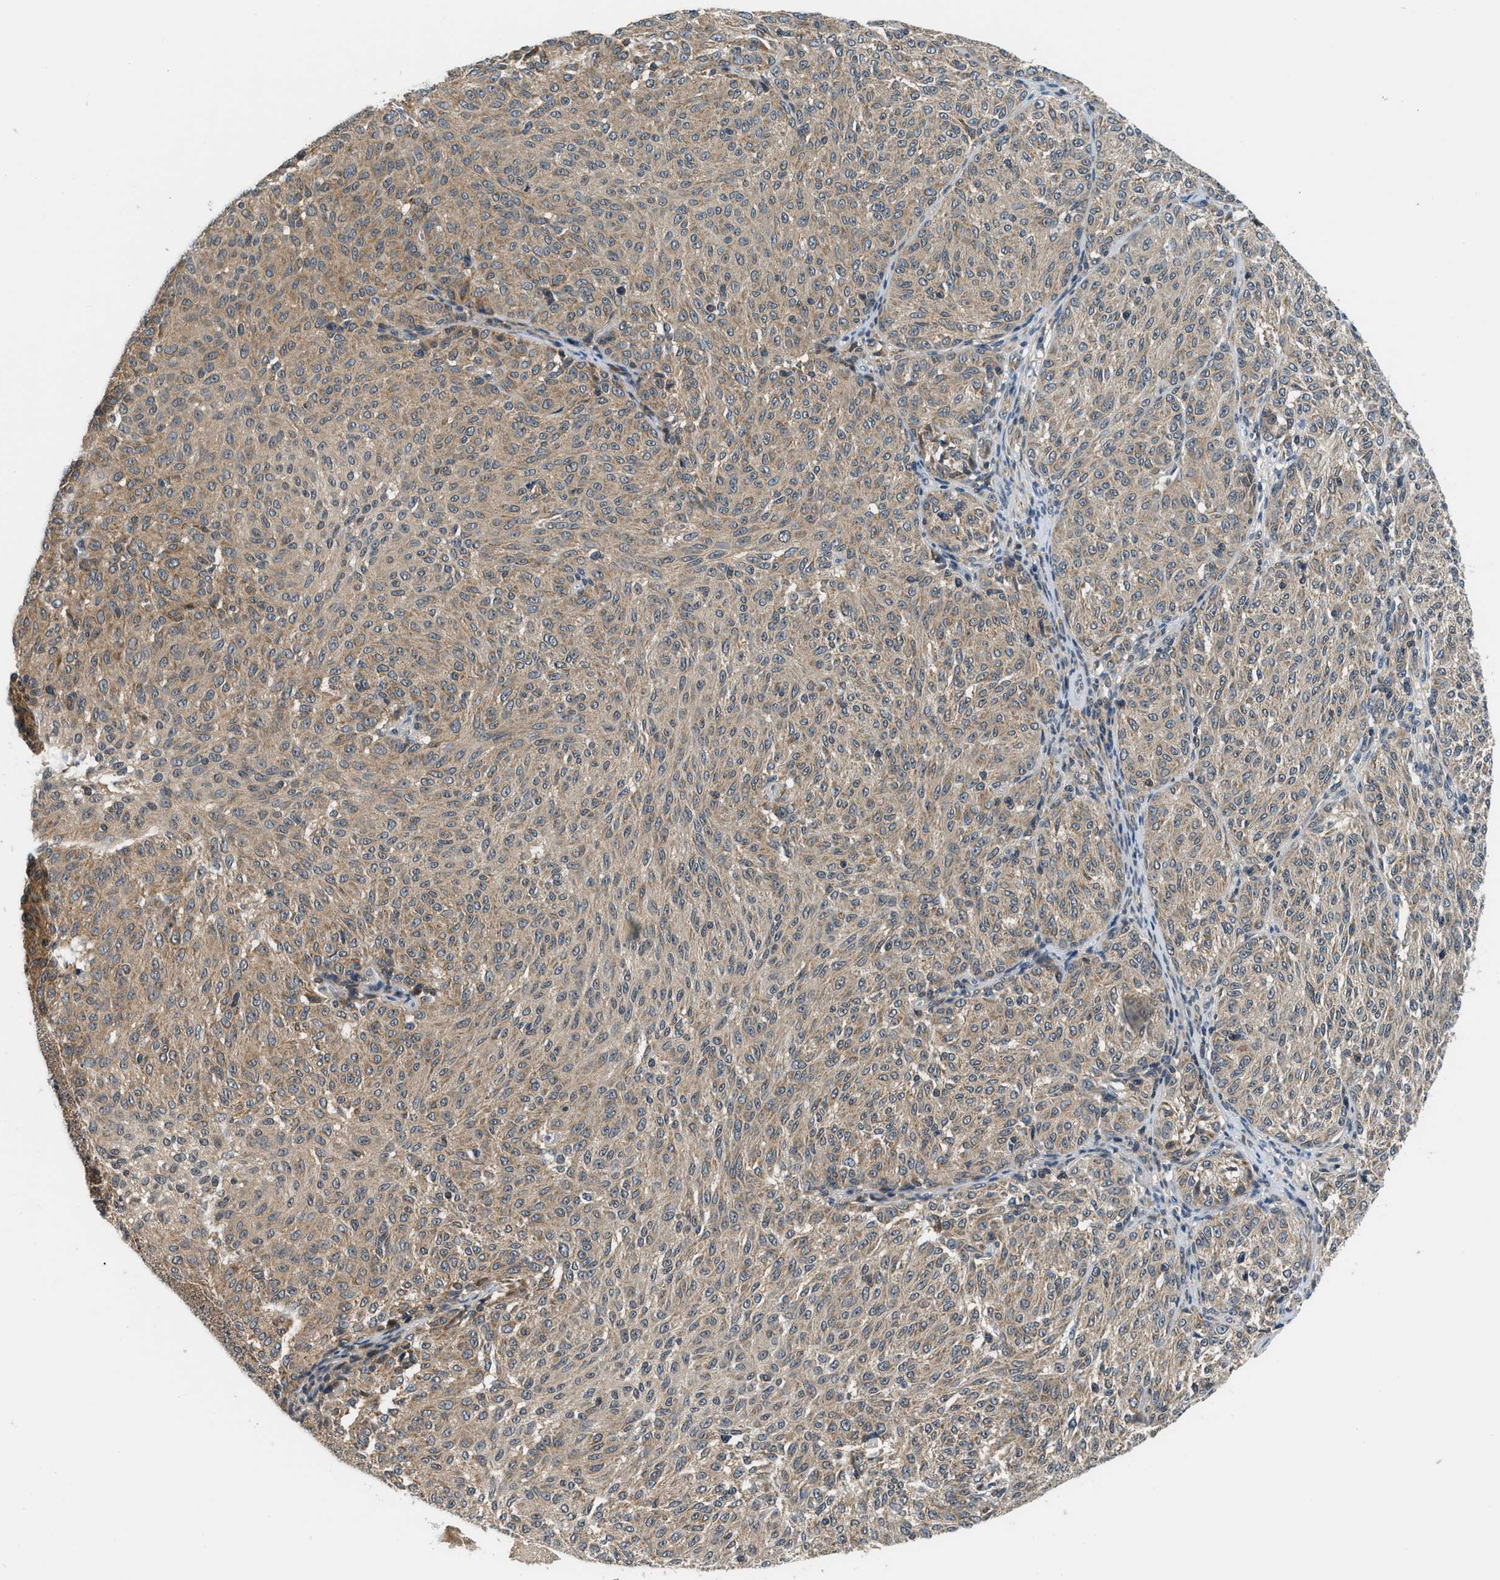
{"staining": {"intensity": "moderate", "quantity": ">75%", "location": "cytoplasmic/membranous"}, "tissue": "melanoma", "cell_type": "Tumor cells", "image_type": "cancer", "snomed": [{"axis": "morphology", "description": "Malignant melanoma, NOS"}, {"axis": "topography", "description": "Skin"}], "caption": "Protein expression analysis of human melanoma reveals moderate cytoplasmic/membranous staining in approximately >75% of tumor cells. (DAB IHC, brown staining for protein, blue staining for nuclei).", "gene": "MTMR1", "patient": {"sex": "female", "age": 72}}